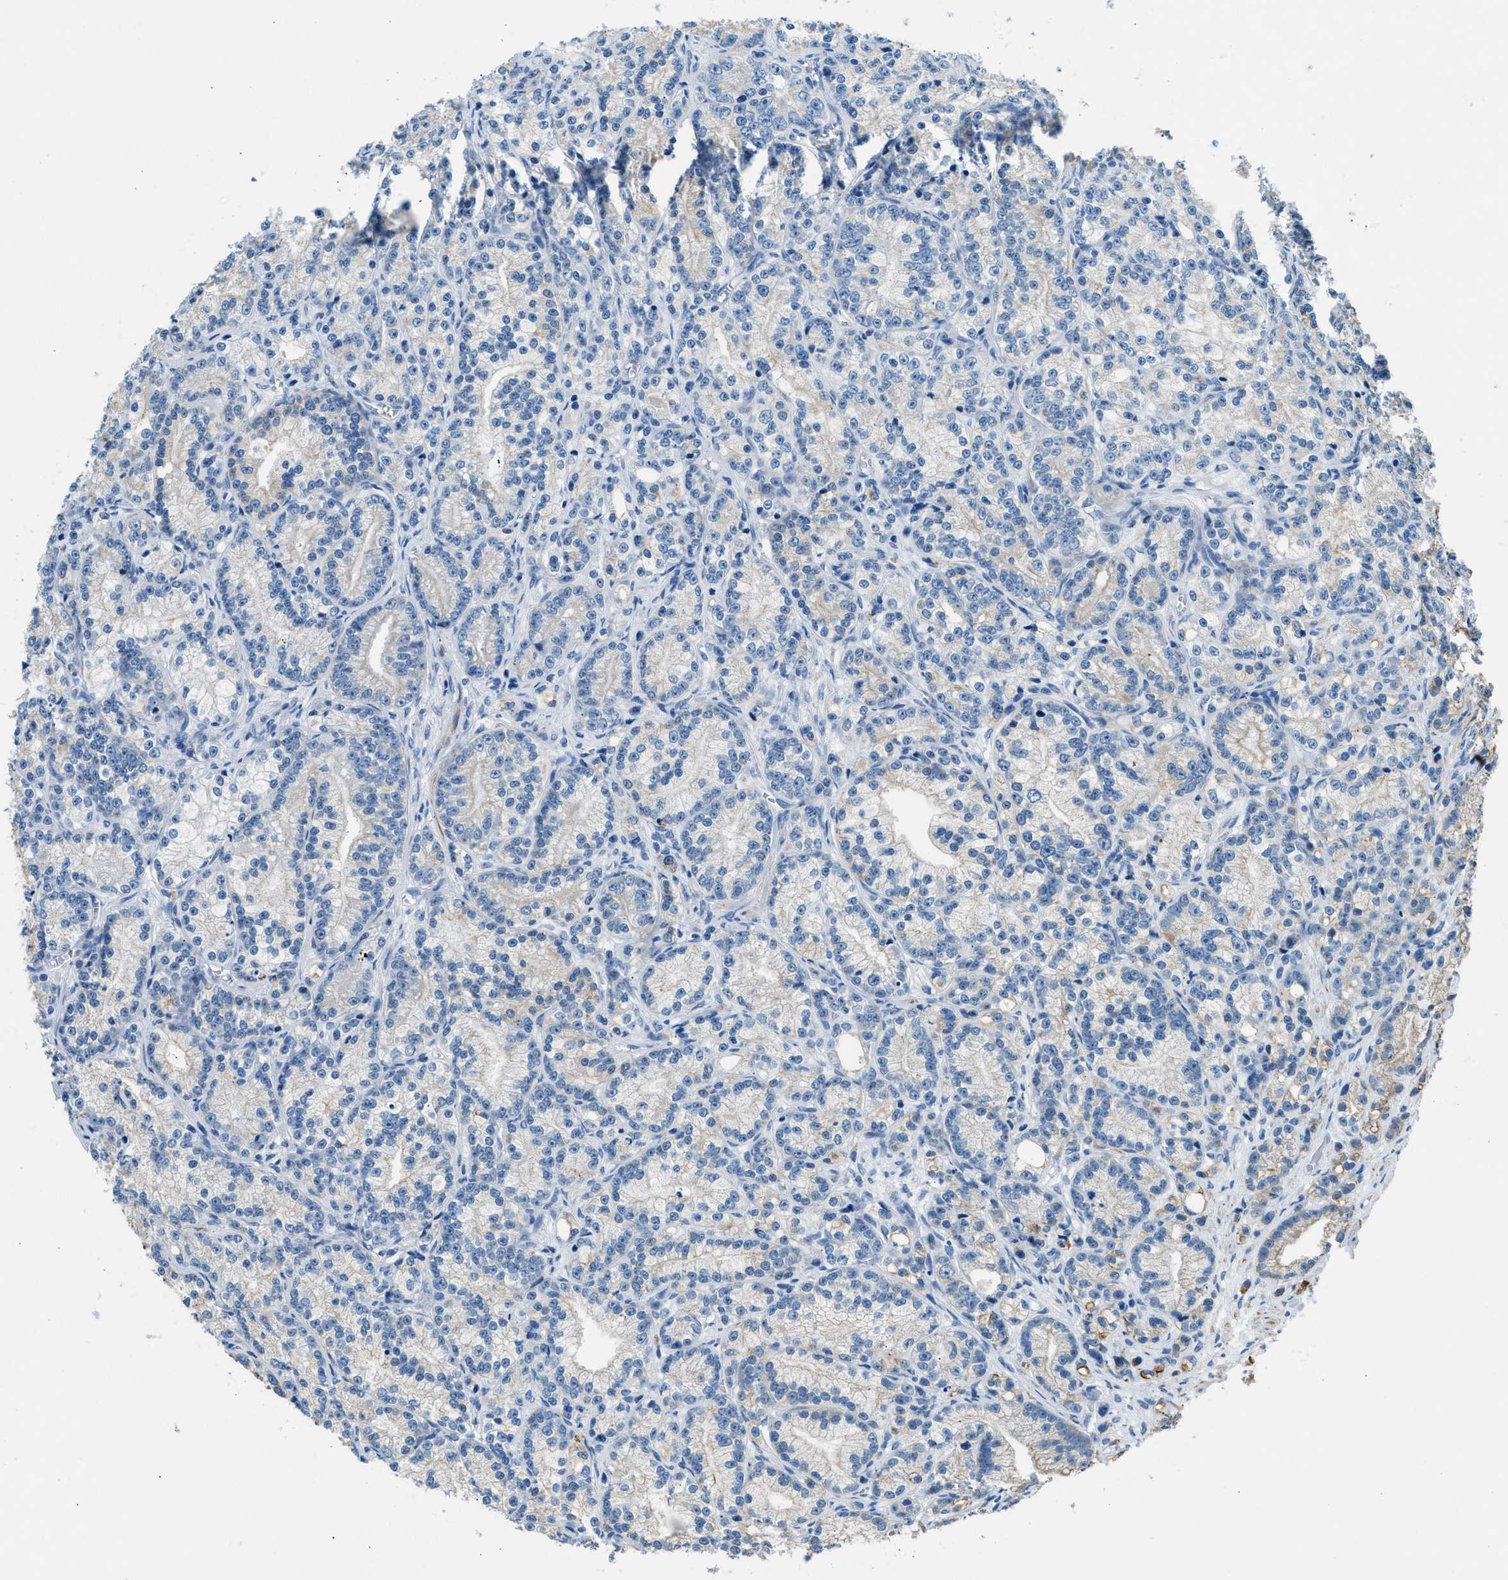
{"staining": {"intensity": "weak", "quantity": "<25%", "location": "cytoplasmic/membranous"}, "tissue": "prostate cancer", "cell_type": "Tumor cells", "image_type": "cancer", "snomed": [{"axis": "morphology", "description": "Adenocarcinoma, Low grade"}, {"axis": "topography", "description": "Prostate"}], "caption": "Immunohistochemical staining of adenocarcinoma (low-grade) (prostate) exhibits no significant staining in tumor cells. (IHC, brightfield microscopy, high magnification).", "gene": "CFAP20", "patient": {"sex": "male", "age": 89}}